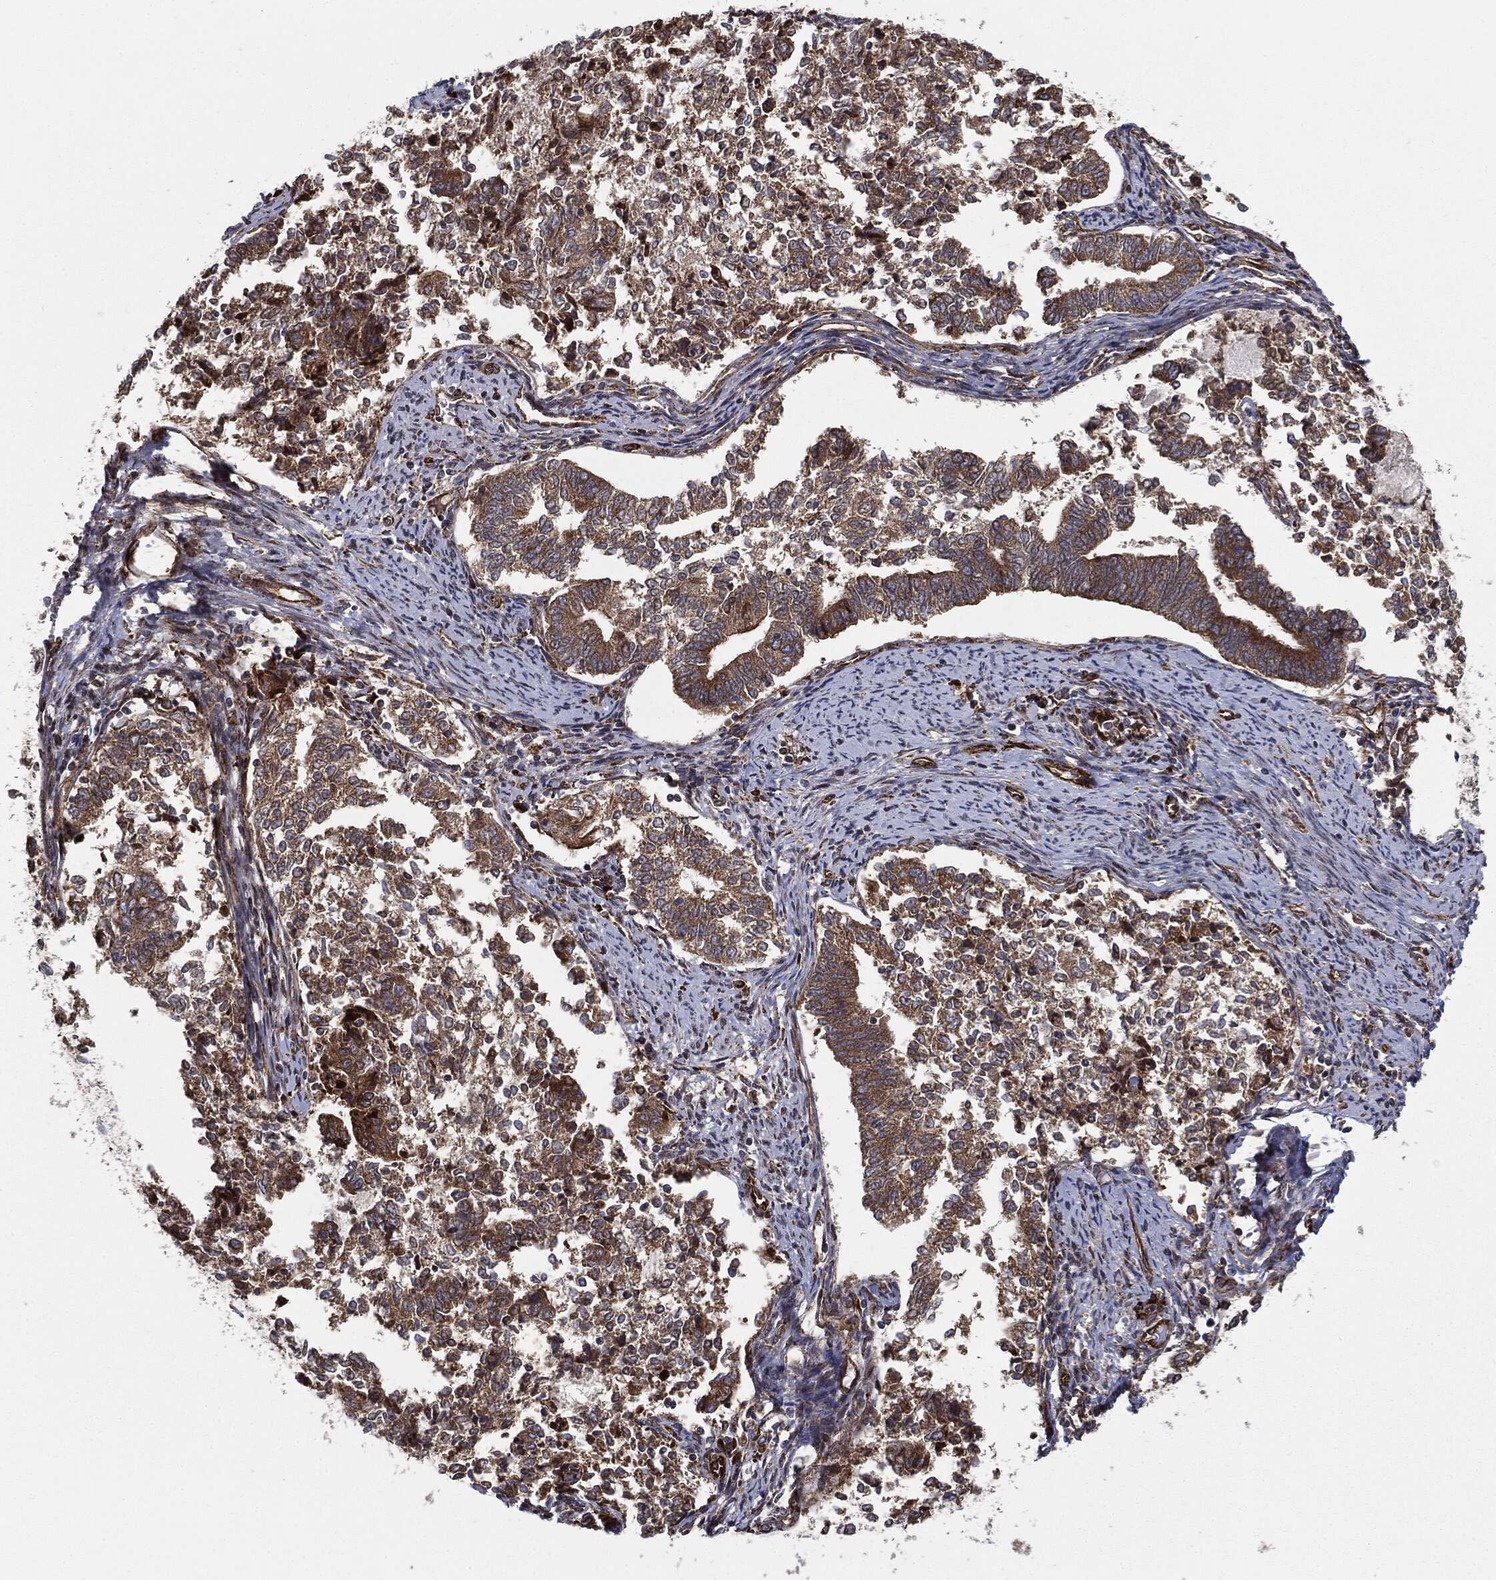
{"staining": {"intensity": "strong", "quantity": ">75%", "location": "cytoplasmic/membranous"}, "tissue": "endometrial cancer", "cell_type": "Tumor cells", "image_type": "cancer", "snomed": [{"axis": "morphology", "description": "Adenocarcinoma, NOS"}, {"axis": "topography", "description": "Endometrium"}], "caption": "IHC photomicrograph of neoplastic tissue: human endometrial cancer (adenocarcinoma) stained using immunohistochemistry demonstrates high levels of strong protein expression localized specifically in the cytoplasmic/membranous of tumor cells, appearing as a cytoplasmic/membranous brown color.", "gene": "CYLD", "patient": {"sex": "female", "age": 65}}